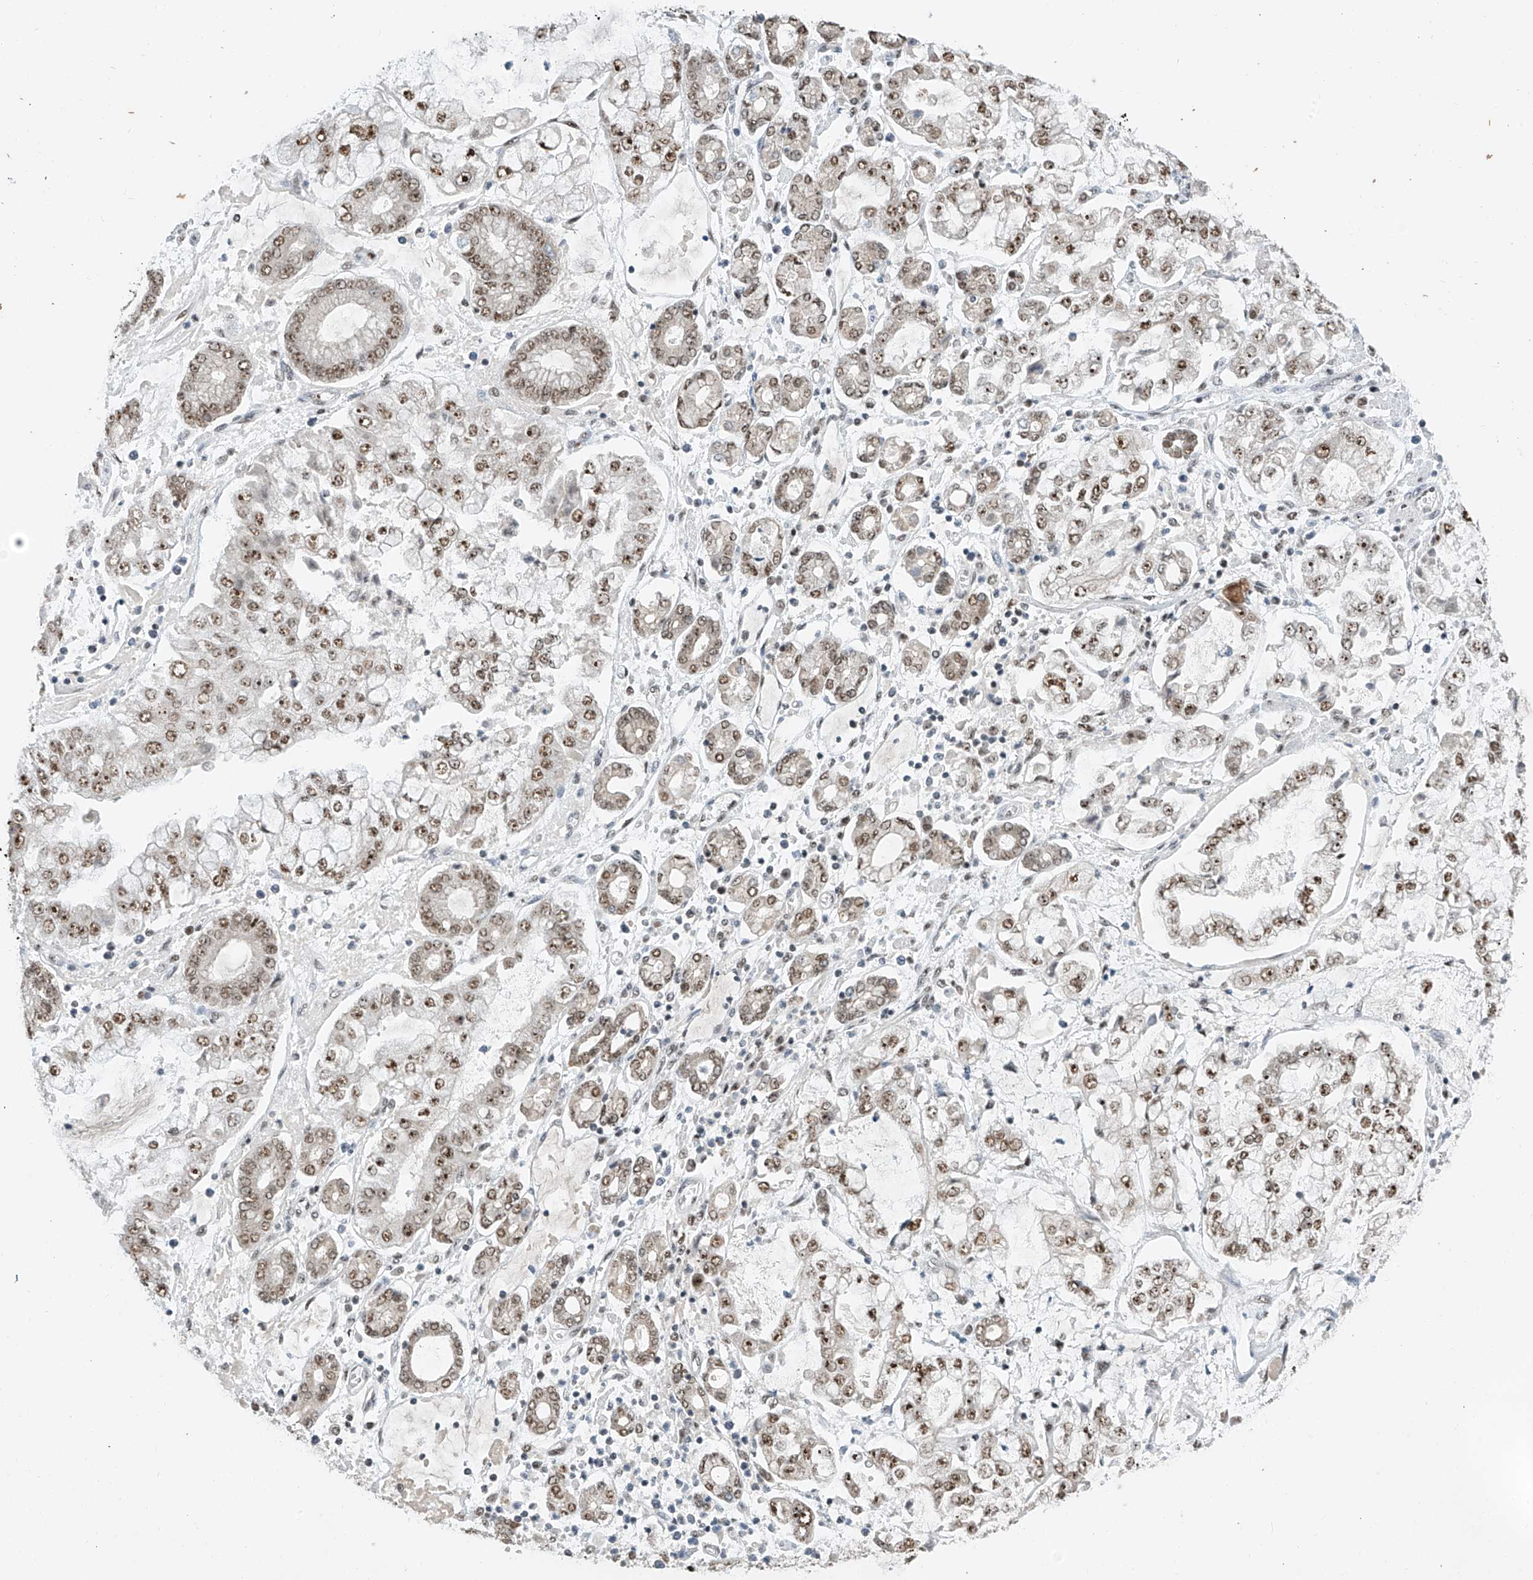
{"staining": {"intensity": "moderate", "quantity": ">75%", "location": "nuclear"}, "tissue": "stomach cancer", "cell_type": "Tumor cells", "image_type": "cancer", "snomed": [{"axis": "morphology", "description": "Adenocarcinoma, NOS"}, {"axis": "topography", "description": "Stomach"}], "caption": "Brown immunohistochemical staining in stomach cancer (adenocarcinoma) exhibits moderate nuclear staining in approximately >75% of tumor cells. (Brightfield microscopy of DAB IHC at high magnification).", "gene": "RPAIN", "patient": {"sex": "male", "age": 76}}